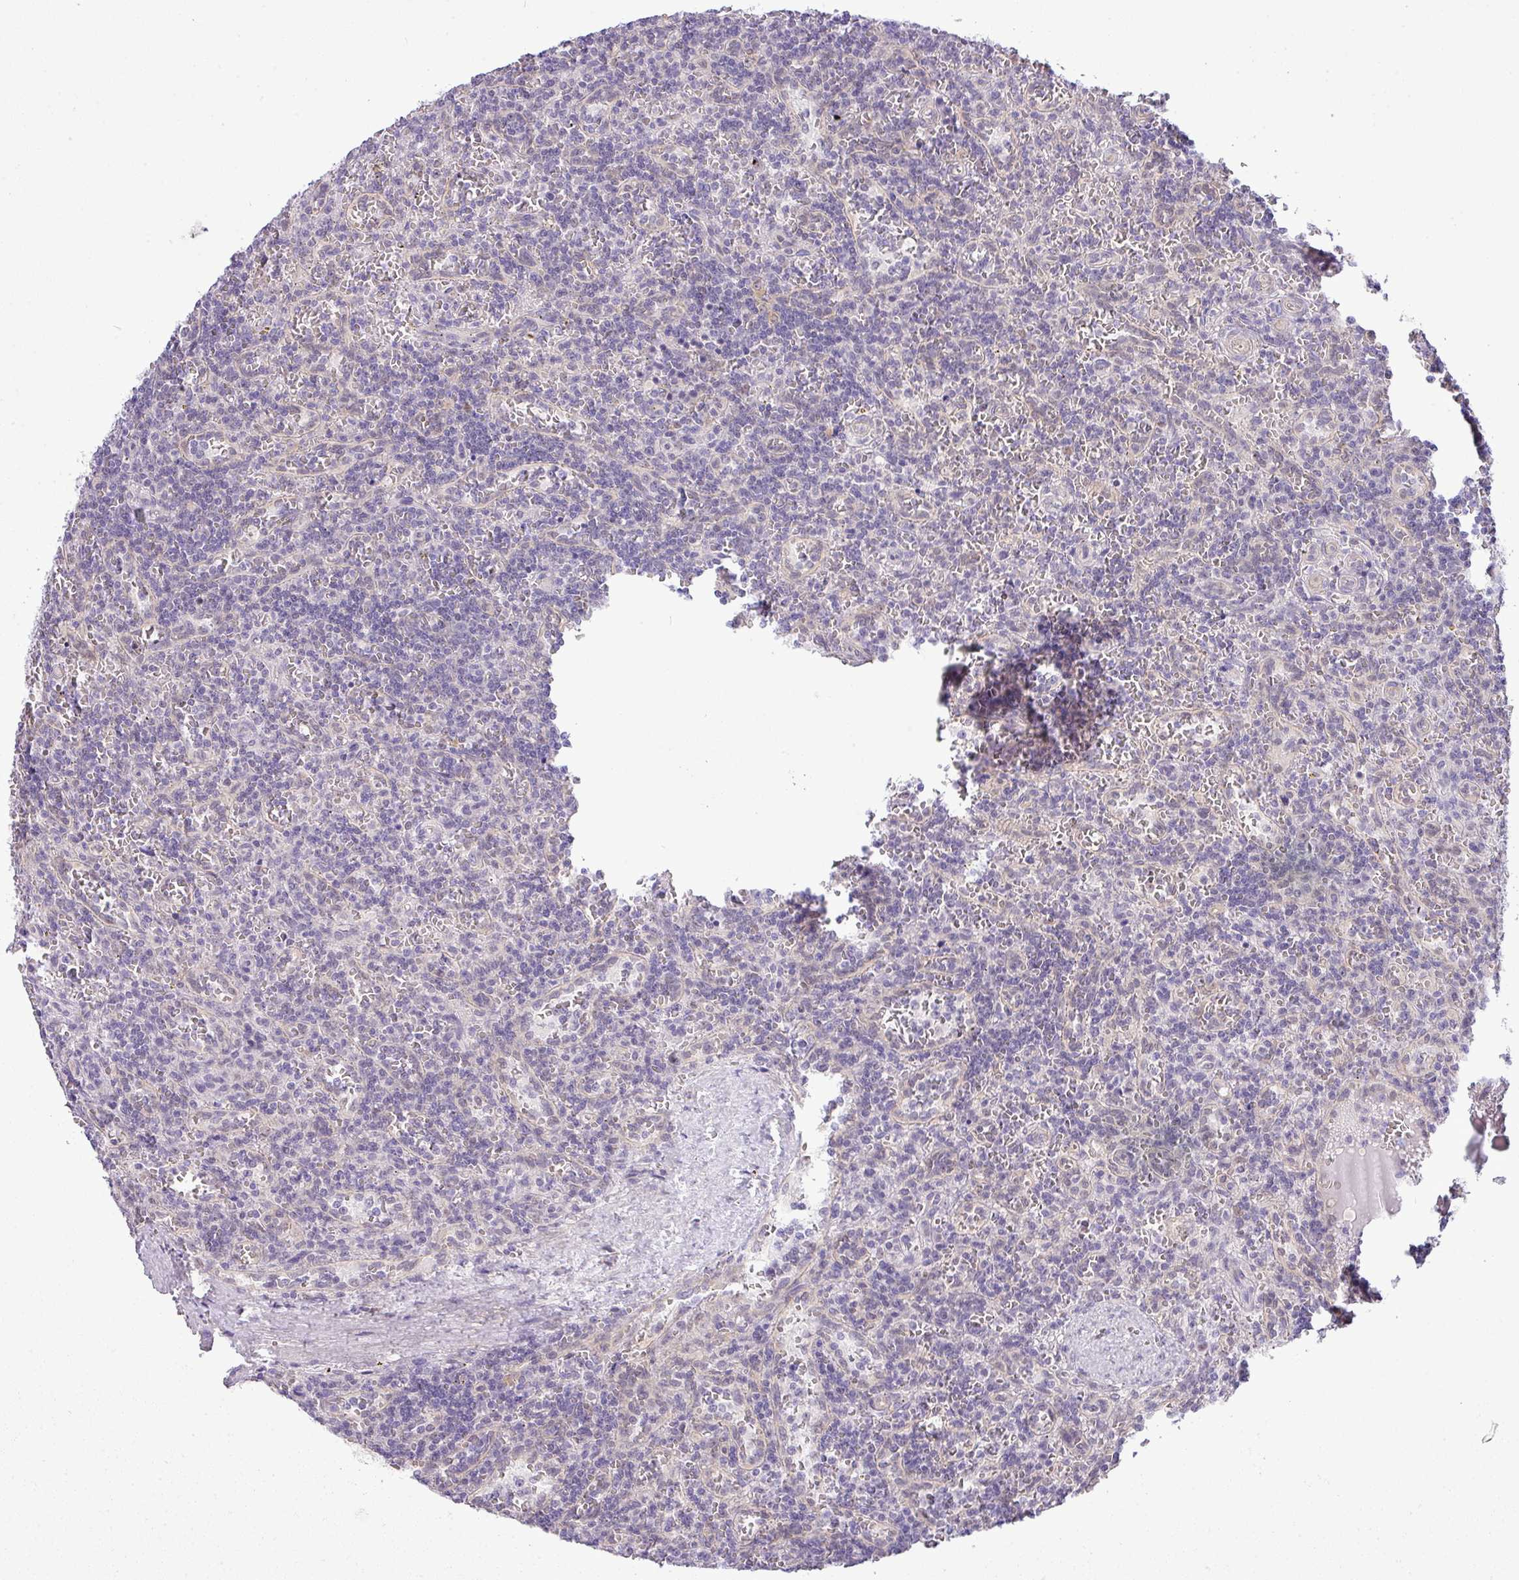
{"staining": {"intensity": "negative", "quantity": "none", "location": "none"}, "tissue": "lymphoma", "cell_type": "Tumor cells", "image_type": "cancer", "snomed": [{"axis": "morphology", "description": "Malignant lymphoma, non-Hodgkin's type, Low grade"}, {"axis": "topography", "description": "Spleen"}], "caption": "Immunohistochemistry (IHC) of malignant lymphoma, non-Hodgkin's type (low-grade) reveals no positivity in tumor cells. (DAB immunohistochemistry (IHC) with hematoxylin counter stain).", "gene": "MAK16", "patient": {"sex": "male", "age": 73}}